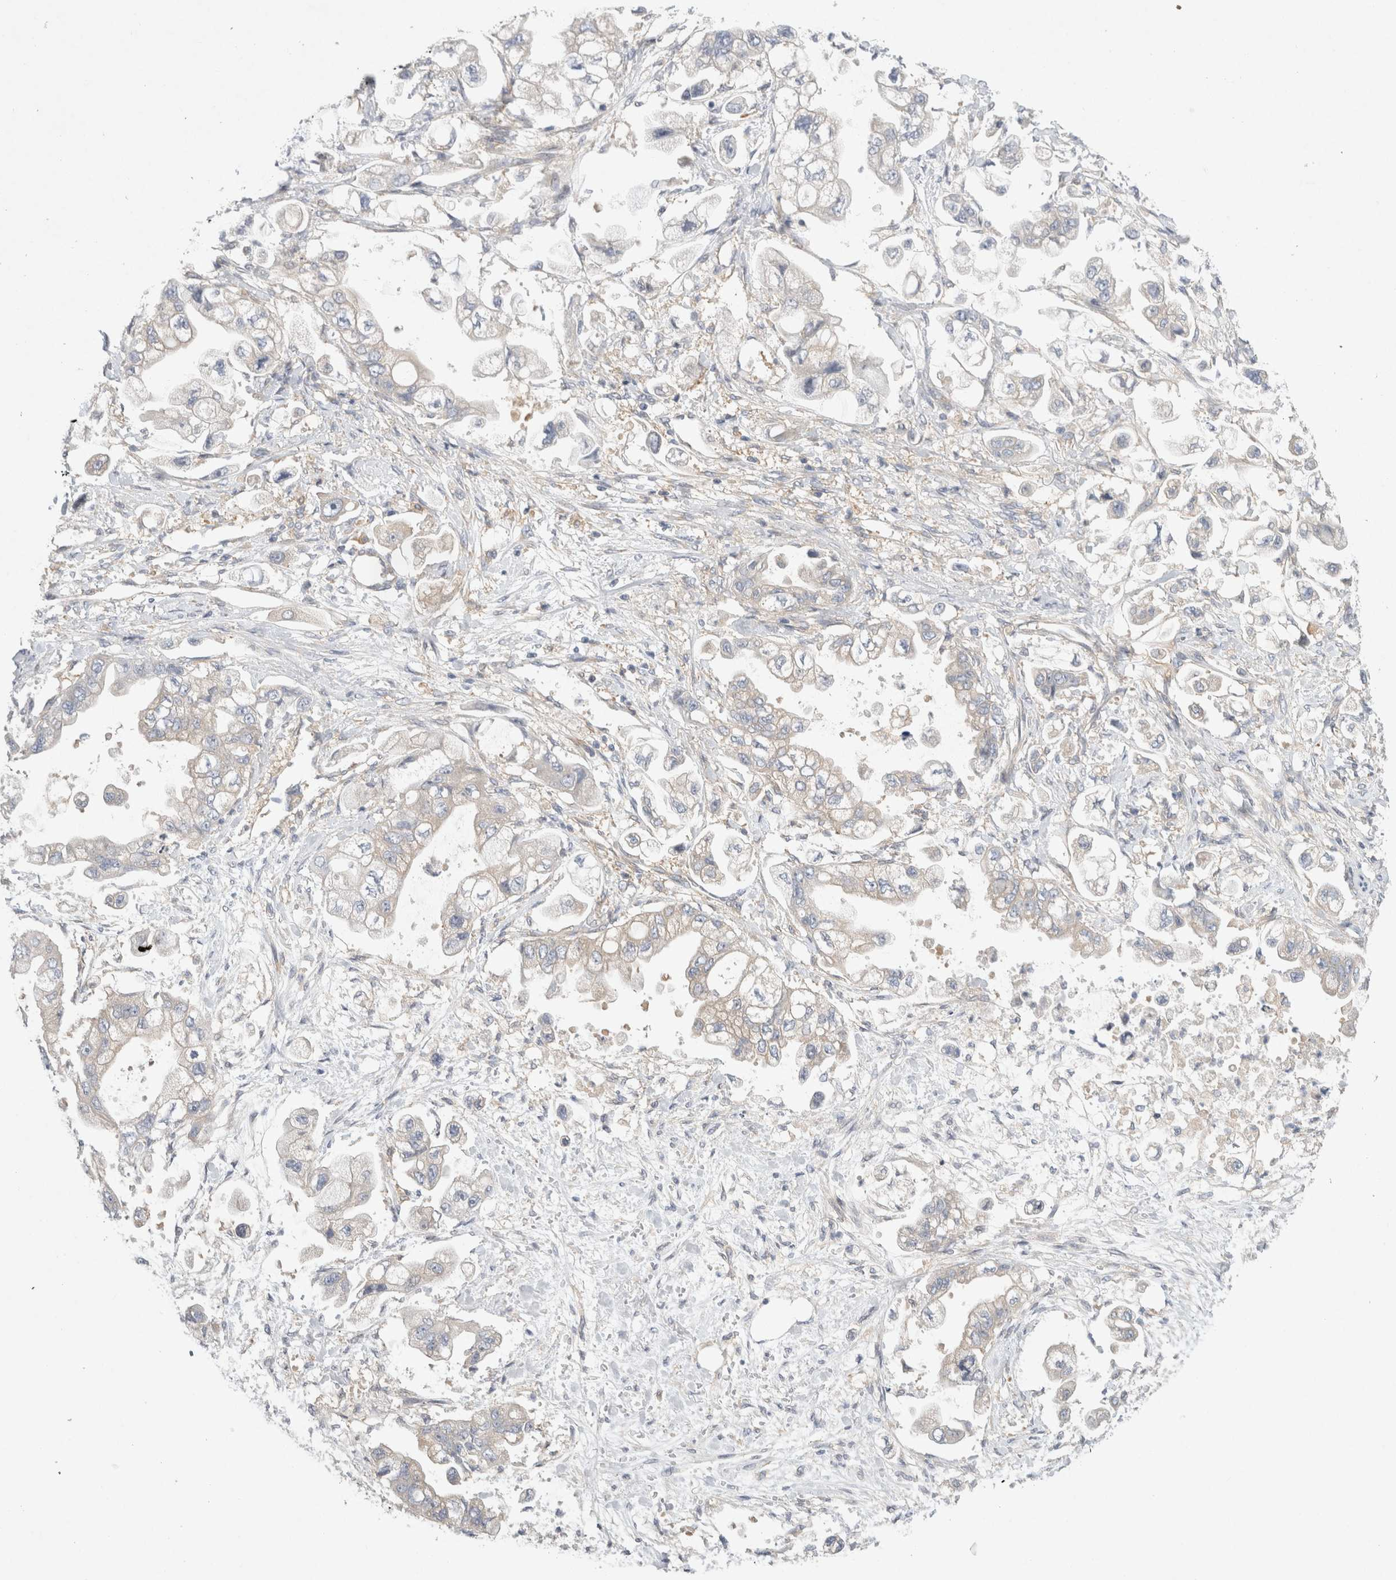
{"staining": {"intensity": "negative", "quantity": "none", "location": "none"}, "tissue": "stomach cancer", "cell_type": "Tumor cells", "image_type": "cancer", "snomed": [{"axis": "morphology", "description": "Adenocarcinoma, NOS"}, {"axis": "topography", "description": "Stomach"}], "caption": "This photomicrograph is of stomach cancer (adenocarcinoma) stained with immunohistochemistry (IHC) to label a protein in brown with the nuclei are counter-stained blue. There is no staining in tumor cells. (DAB (3,3'-diaminobenzidine) IHC visualized using brightfield microscopy, high magnification).", "gene": "CDCA7L", "patient": {"sex": "male", "age": 62}}